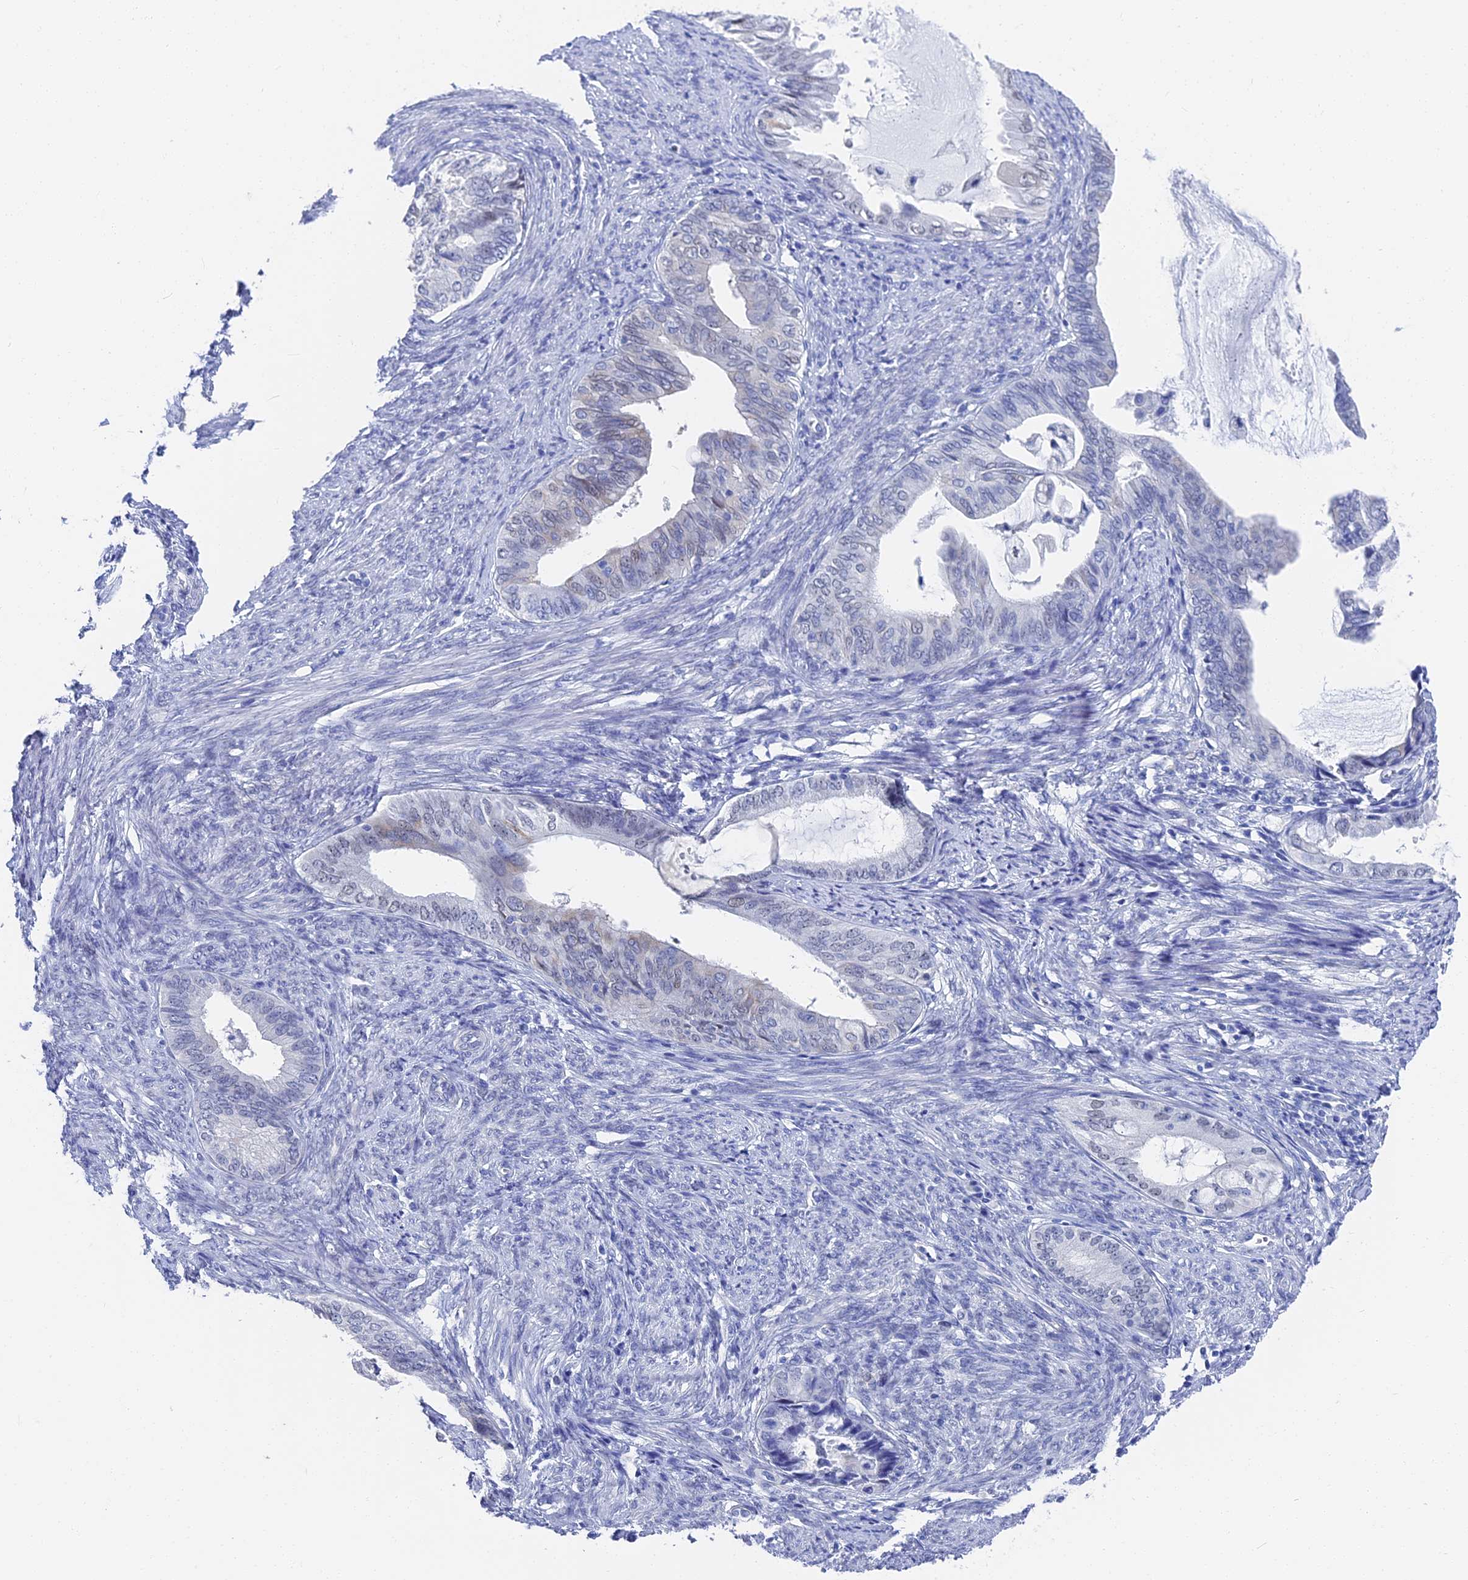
{"staining": {"intensity": "negative", "quantity": "none", "location": "none"}, "tissue": "endometrial cancer", "cell_type": "Tumor cells", "image_type": "cancer", "snomed": [{"axis": "morphology", "description": "Adenocarcinoma, NOS"}, {"axis": "topography", "description": "Endometrium"}], "caption": "Tumor cells show no significant protein expression in adenocarcinoma (endometrial).", "gene": "VPS33B", "patient": {"sex": "female", "age": 86}}